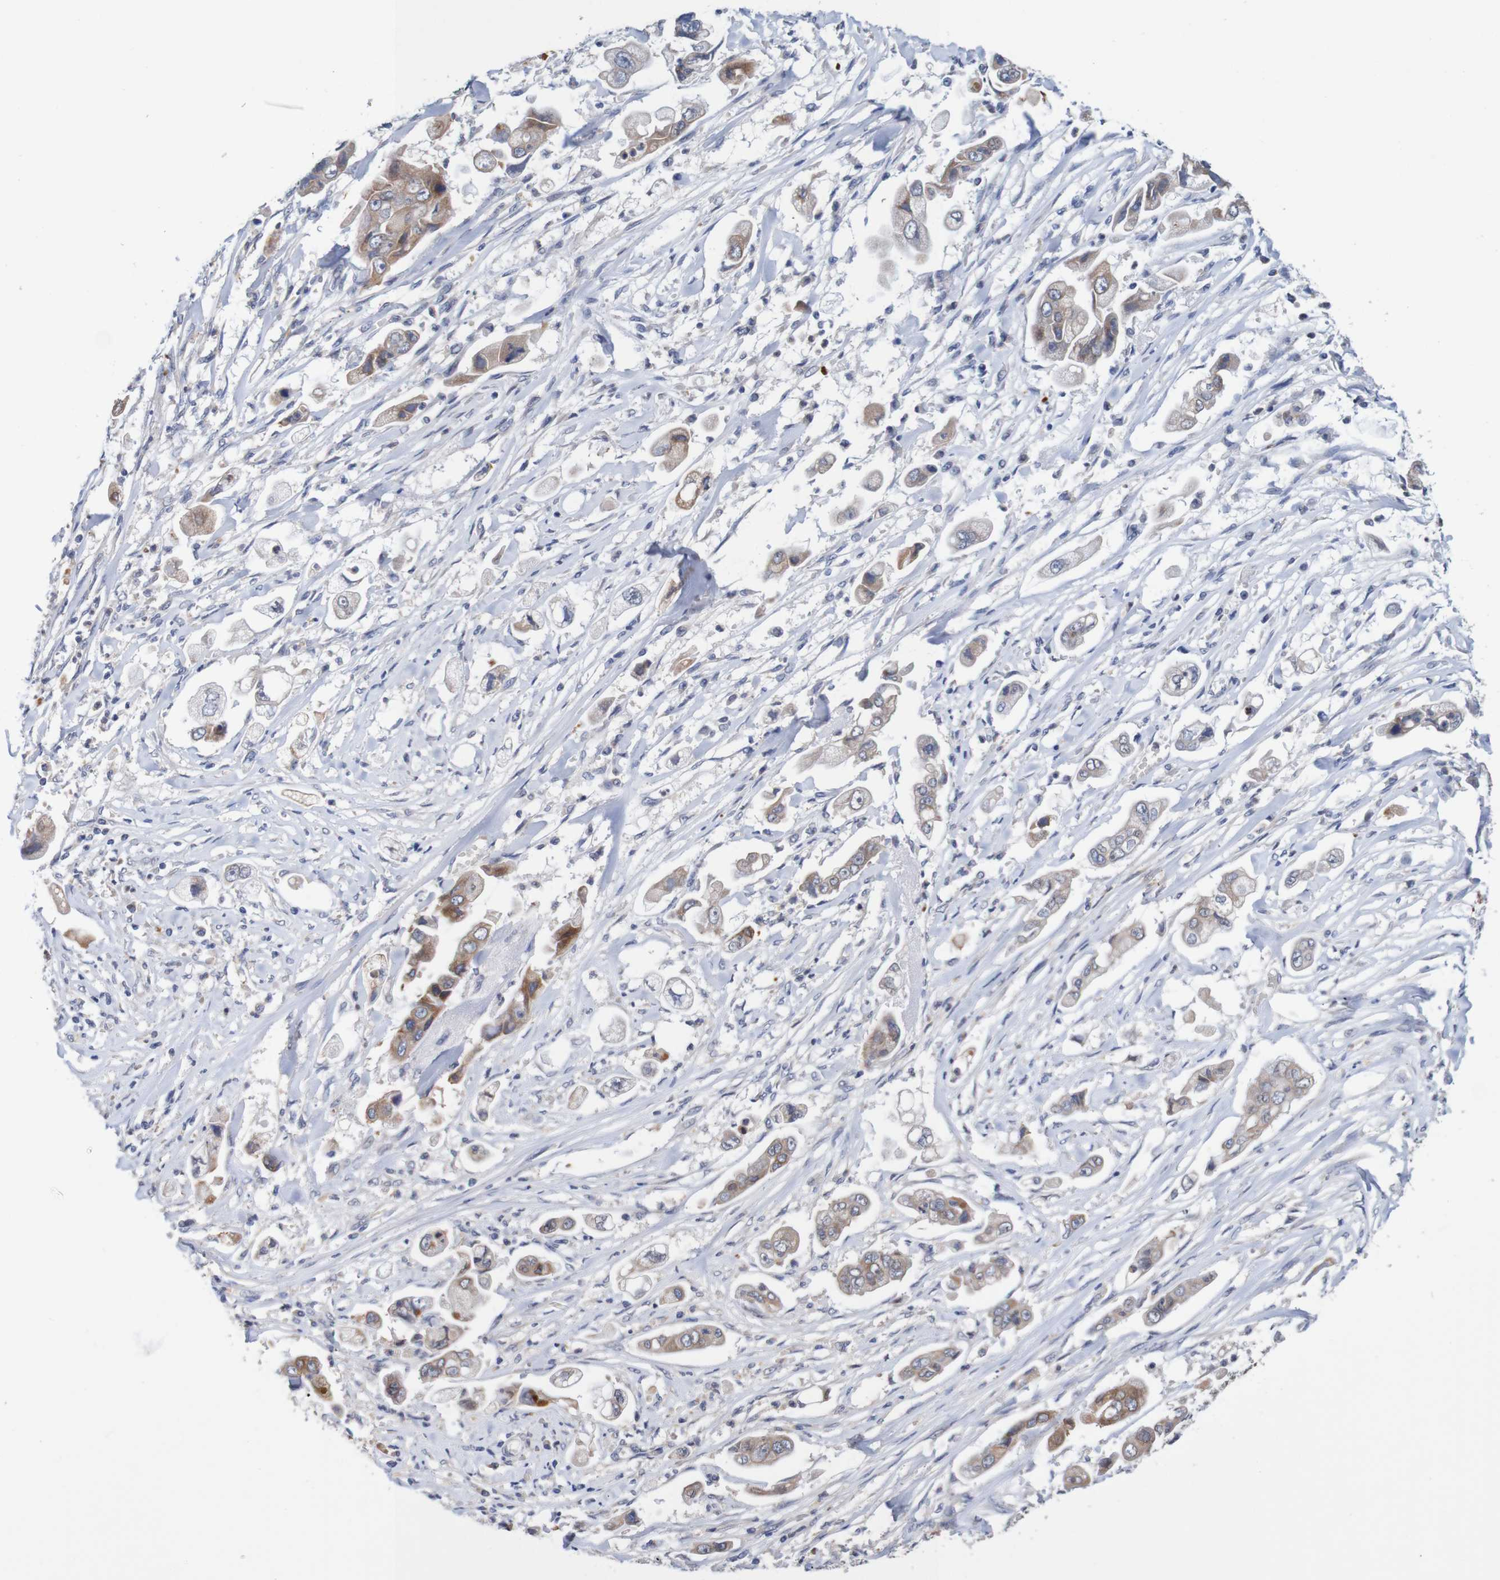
{"staining": {"intensity": "moderate", "quantity": ">75%", "location": "cytoplasmic/membranous"}, "tissue": "stomach cancer", "cell_type": "Tumor cells", "image_type": "cancer", "snomed": [{"axis": "morphology", "description": "Adenocarcinoma, NOS"}, {"axis": "topography", "description": "Stomach"}], "caption": "A medium amount of moderate cytoplasmic/membranous expression is appreciated in about >75% of tumor cells in stomach adenocarcinoma tissue.", "gene": "FIBP", "patient": {"sex": "male", "age": 62}}